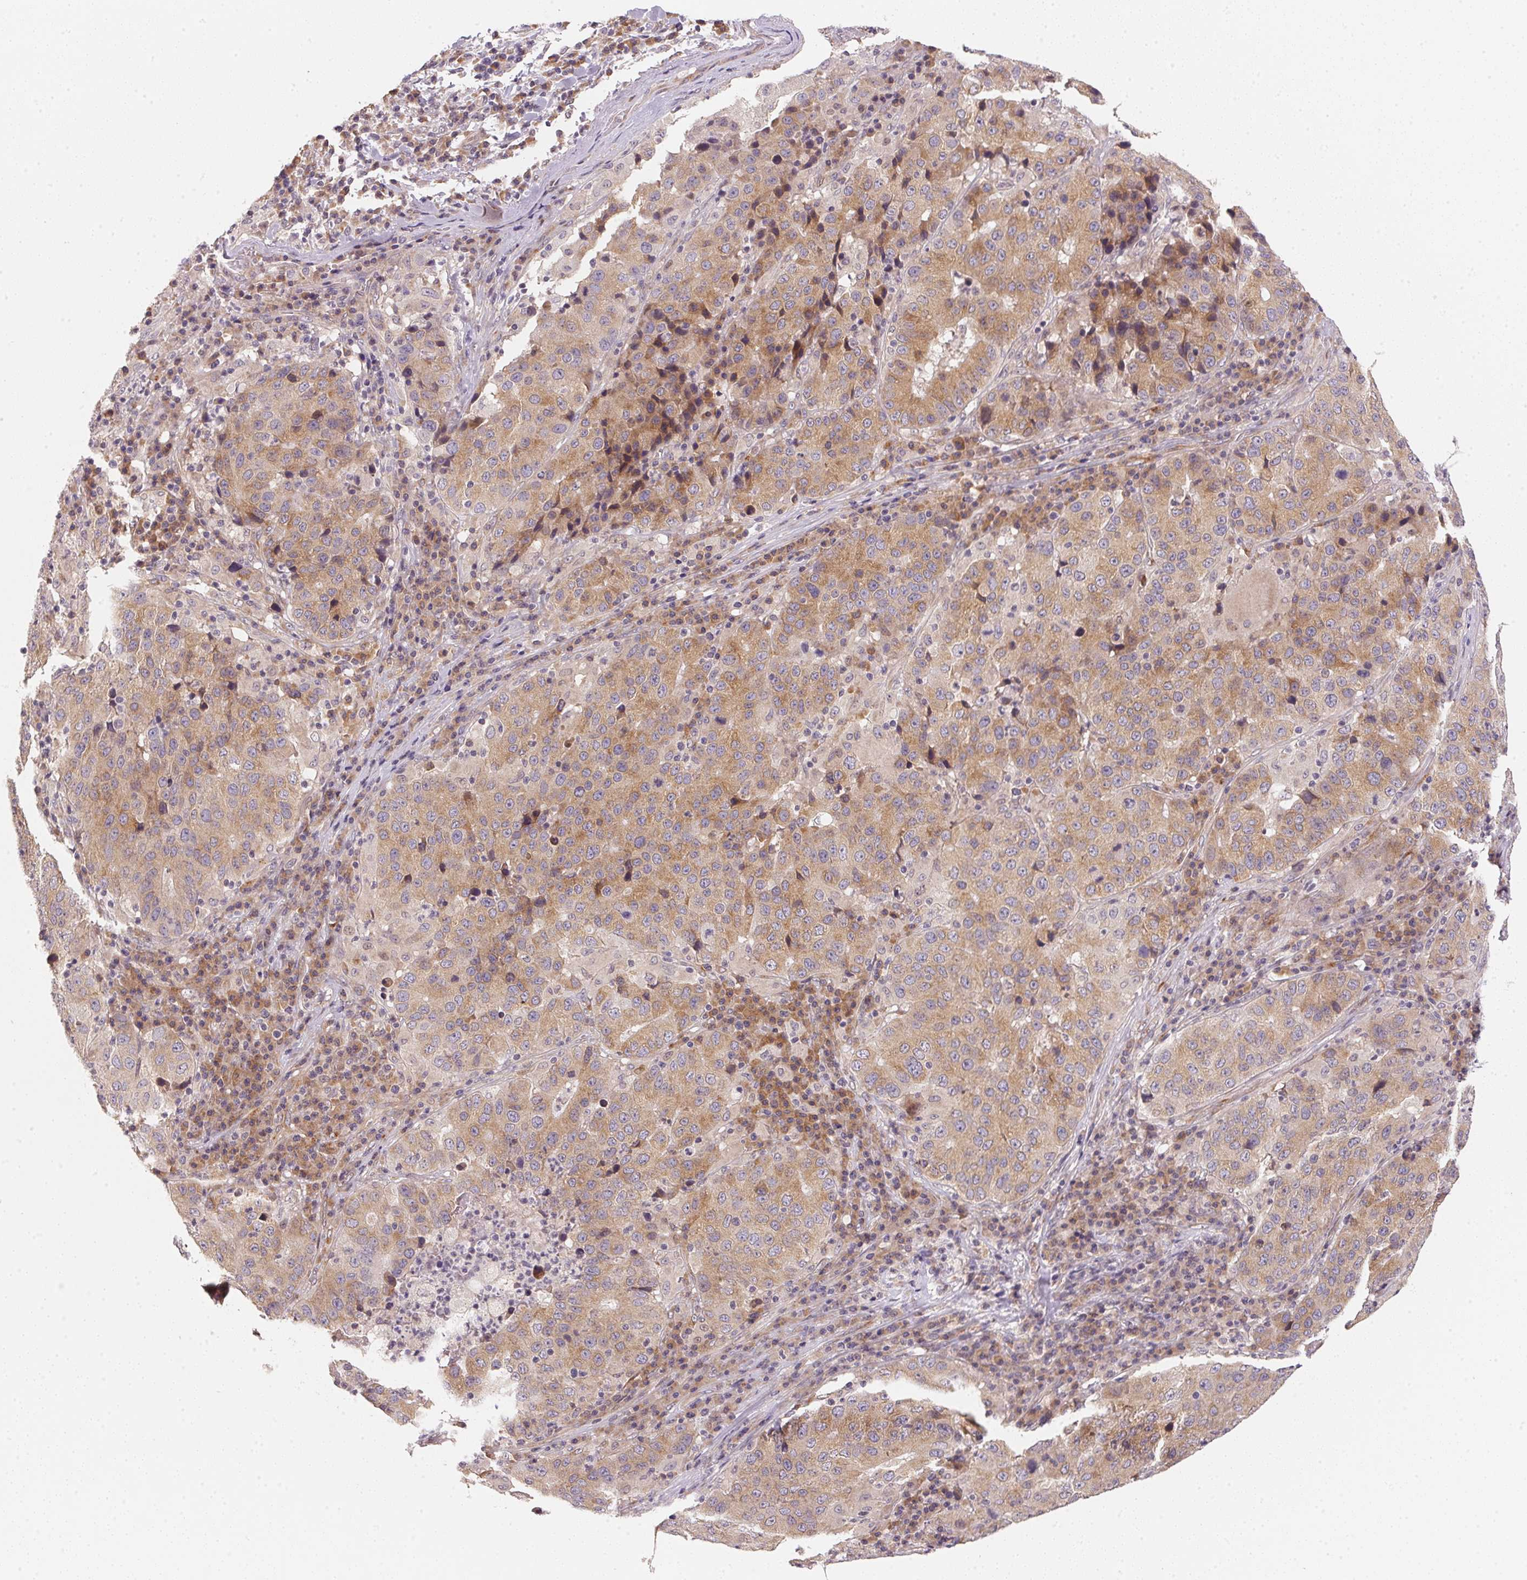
{"staining": {"intensity": "weak", "quantity": ">75%", "location": "cytoplasmic/membranous"}, "tissue": "stomach cancer", "cell_type": "Tumor cells", "image_type": "cancer", "snomed": [{"axis": "morphology", "description": "Adenocarcinoma, NOS"}, {"axis": "topography", "description": "Stomach"}], "caption": "An image of human stomach cancer (adenocarcinoma) stained for a protein demonstrates weak cytoplasmic/membranous brown staining in tumor cells.", "gene": "EI24", "patient": {"sex": "male", "age": 71}}